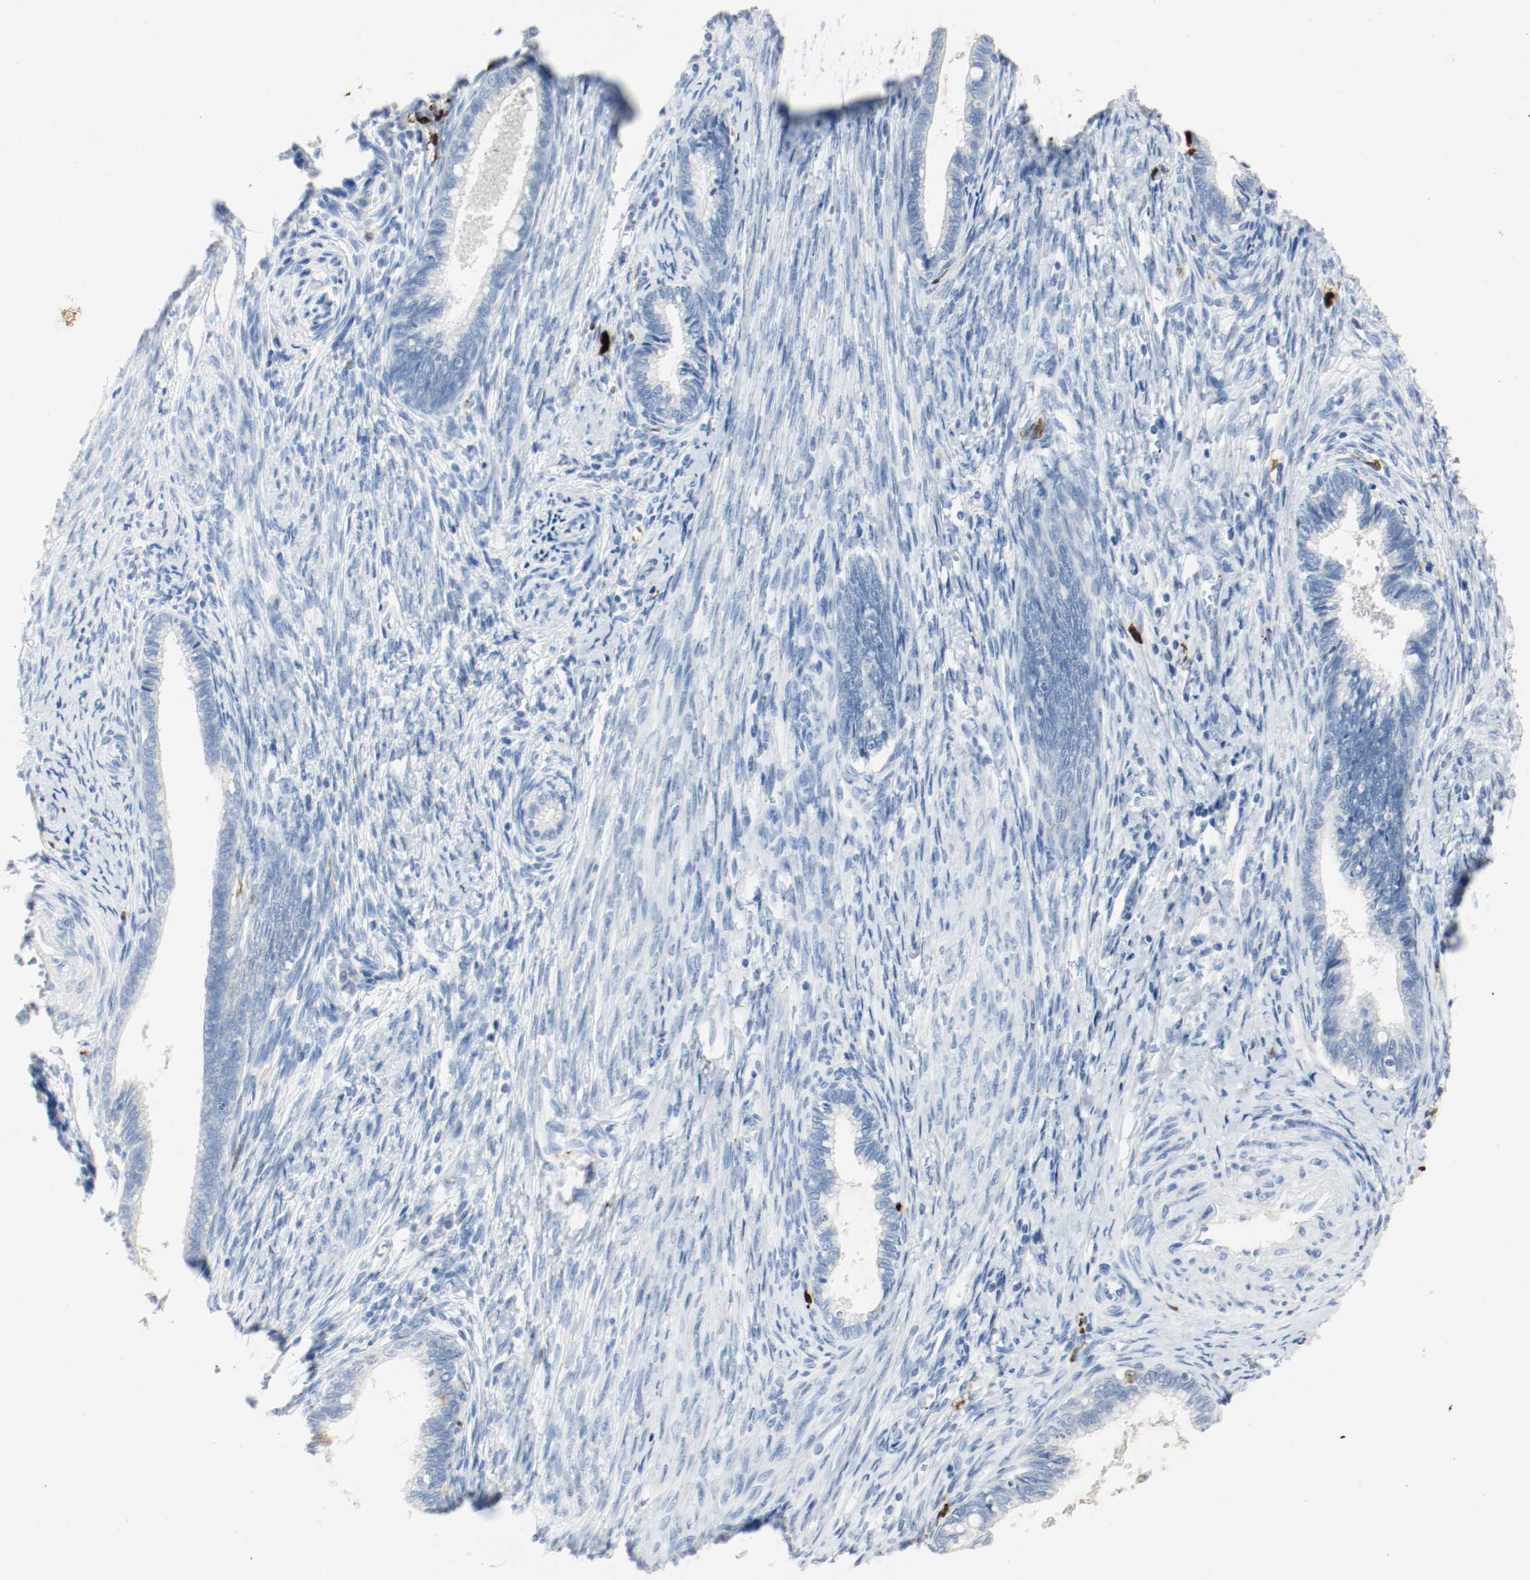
{"staining": {"intensity": "weak", "quantity": "25%-75%", "location": "cytoplasmic/membranous"}, "tissue": "cervical cancer", "cell_type": "Tumor cells", "image_type": "cancer", "snomed": [{"axis": "morphology", "description": "Adenocarcinoma, NOS"}, {"axis": "topography", "description": "Cervix"}], "caption": "Immunohistochemistry (IHC) of adenocarcinoma (cervical) displays low levels of weak cytoplasmic/membranous positivity in about 25%-75% of tumor cells.", "gene": "S100A9", "patient": {"sex": "female", "age": 44}}